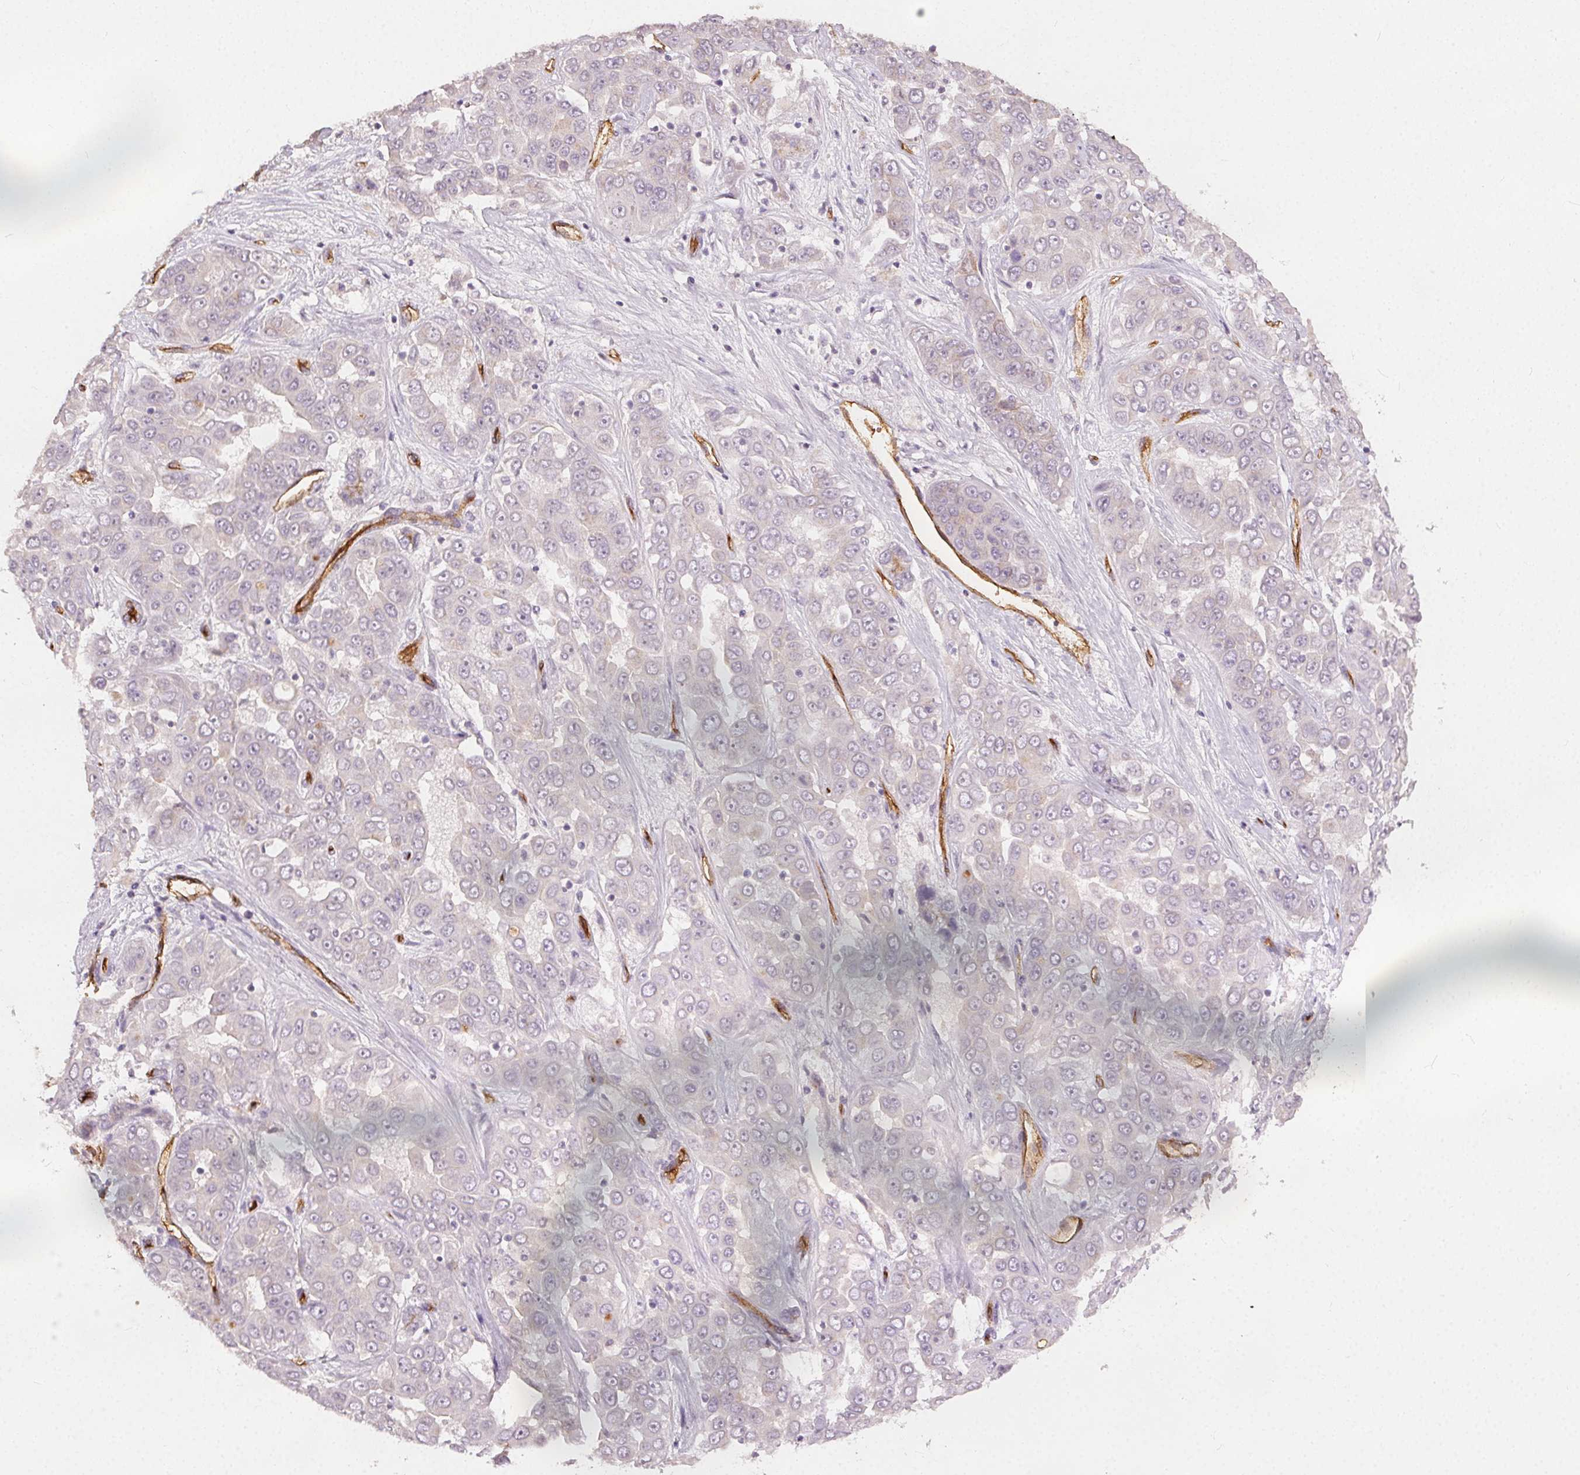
{"staining": {"intensity": "negative", "quantity": "none", "location": "none"}, "tissue": "liver cancer", "cell_type": "Tumor cells", "image_type": "cancer", "snomed": [{"axis": "morphology", "description": "Cholangiocarcinoma"}, {"axis": "topography", "description": "Liver"}], "caption": "Liver cancer was stained to show a protein in brown. There is no significant staining in tumor cells.", "gene": "PODXL", "patient": {"sex": "female", "age": 52}}